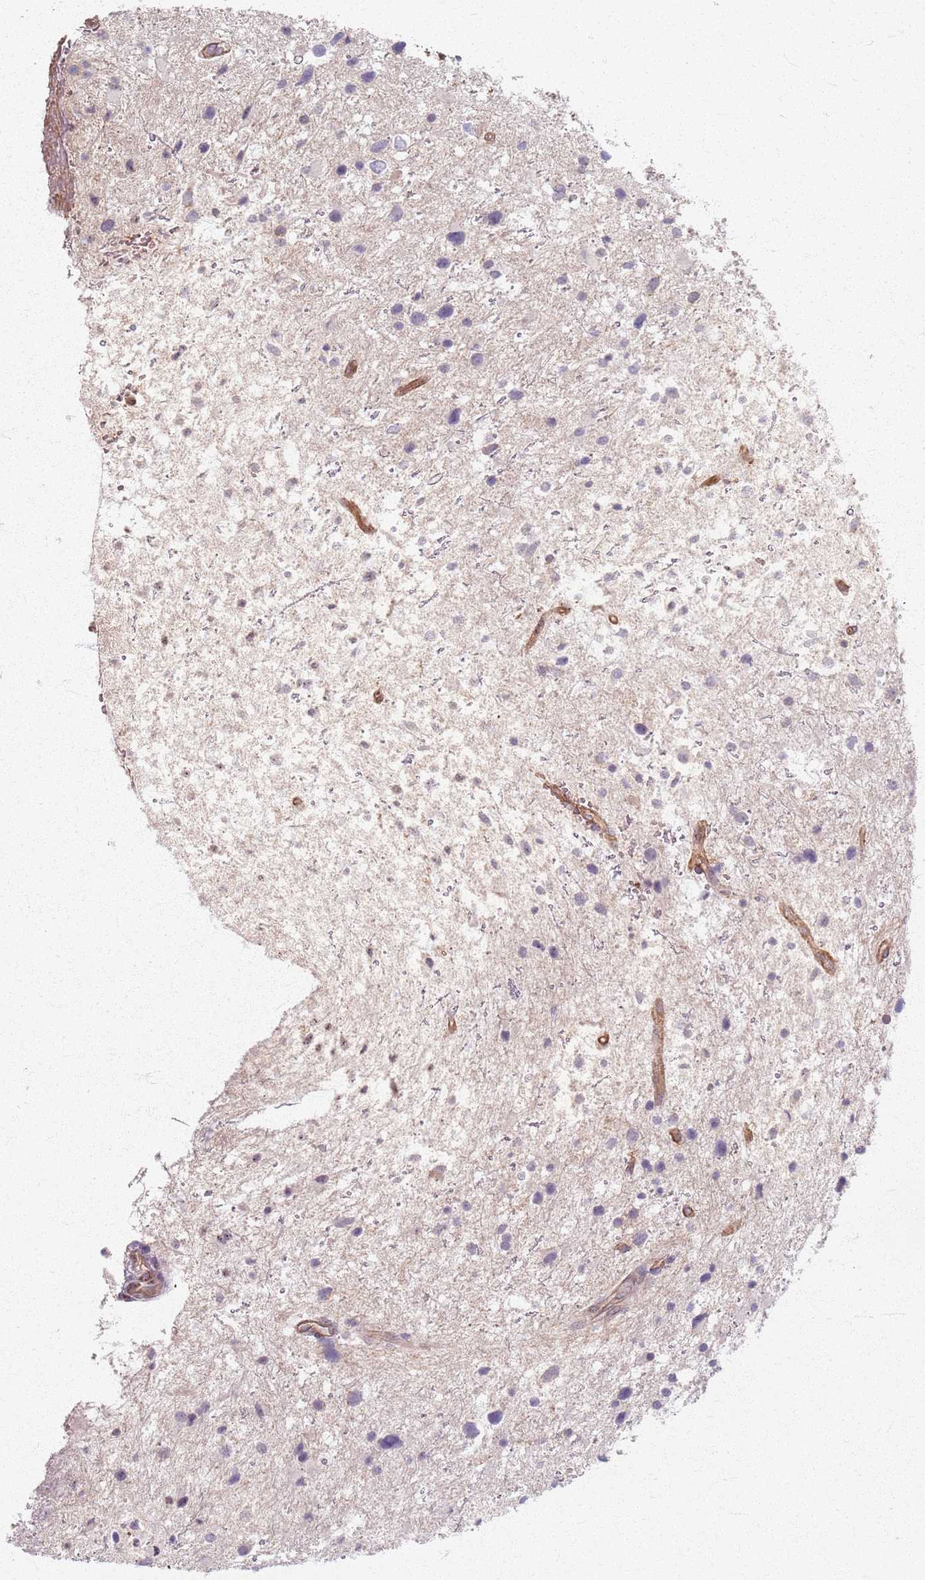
{"staining": {"intensity": "negative", "quantity": "none", "location": "none"}, "tissue": "glioma", "cell_type": "Tumor cells", "image_type": "cancer", "snomed": [{"axis": "morphology", "description": "Glioma, malignant, Low grade"}, {"axis": "topography", "description": "Brain"}], "caption": "The photomicrograph exhibits no staining of tumor cells in glioma. (Stains: DAB (3,3'-diaminobenzidine) immunohistochemistry with hematoxylin counter stain, Microscopy: brightfield microscopy at high magnification).", "gene": "KCNA5", "patient": {"sex": "female", "age": 32}}